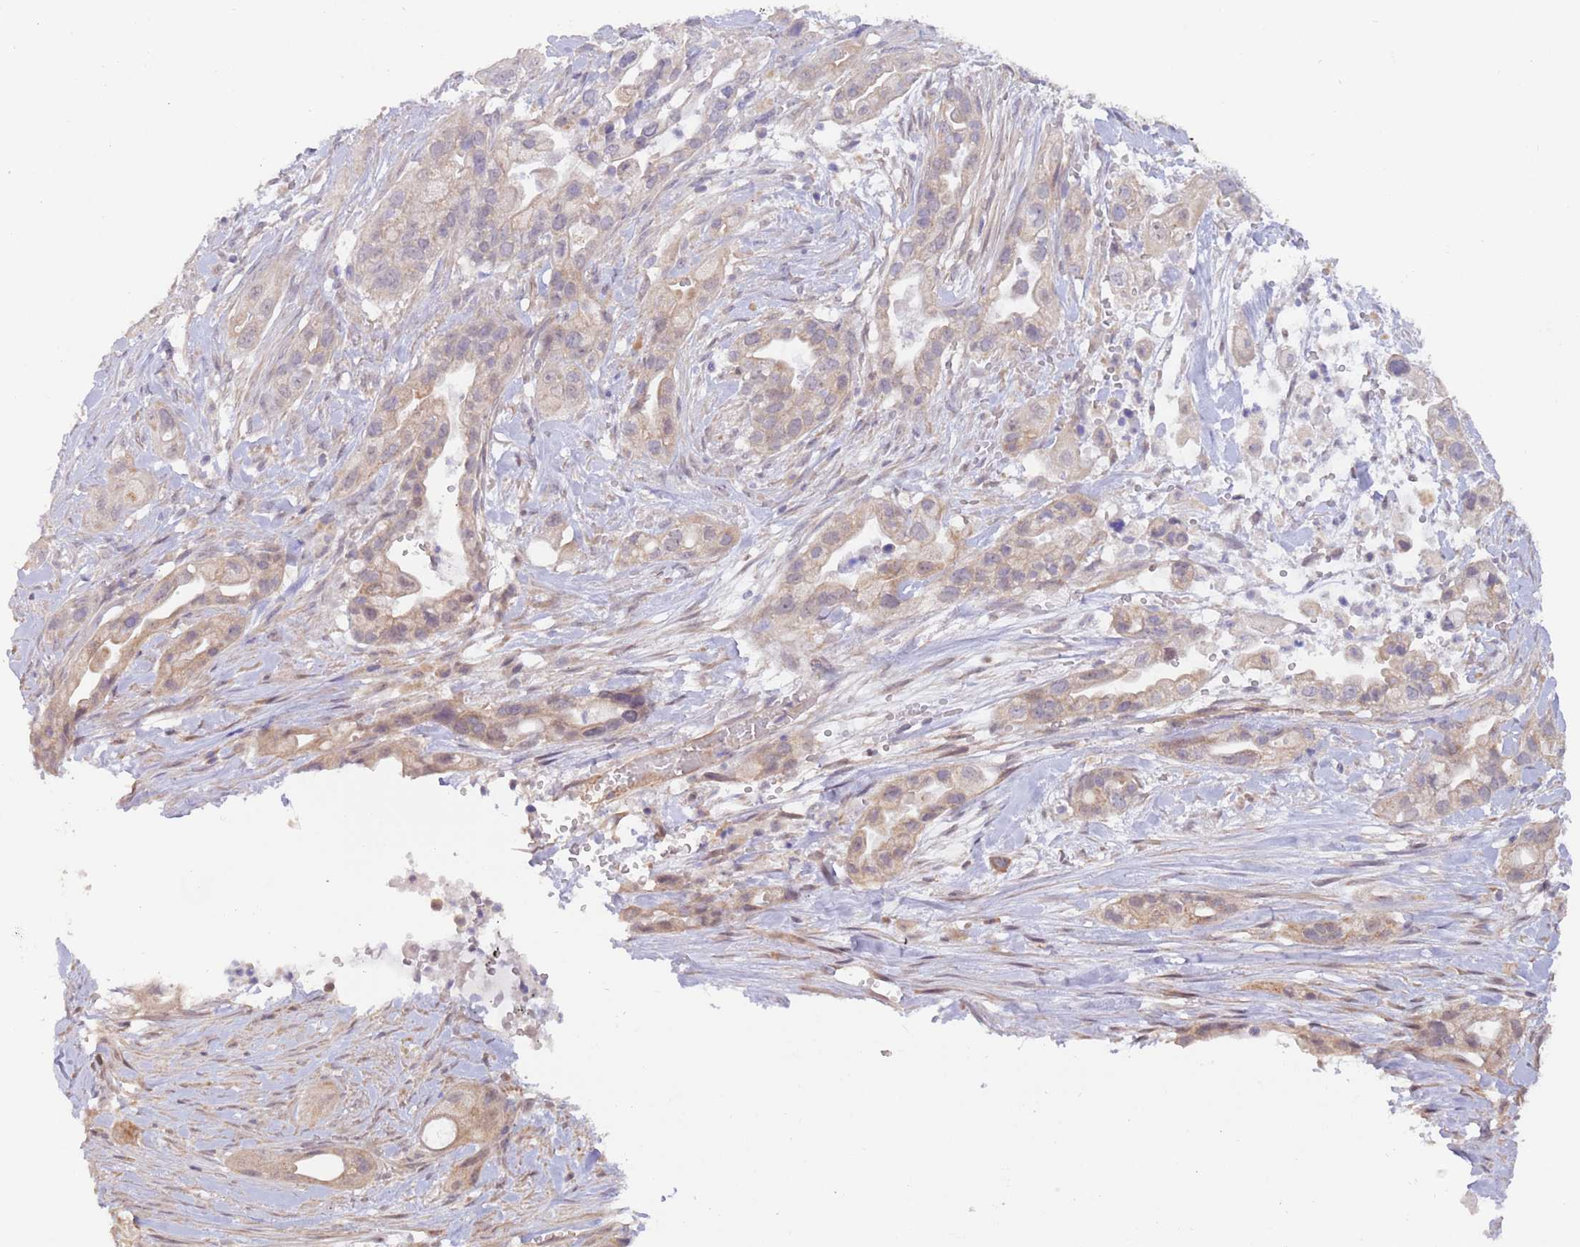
{"staining": {"intensity": "moderate", "quantity": "<25%", "location": "cytoplasmic/membranous"}, "tissue": "pancreatic cancer", "cell_type": "Tumor cells", "image_type": "cancer", "snomed": [{"axis": "morphology", "description": "Adenocarcinoma, NOS"}, {"axis": "topography", "description": "Pancreas"}], "caption": "Pancreatic cancer stained for a protein (brown) shows moderate cytoplasmic/membranous positive positivity in approximately <25% of tumor cells.", "gene": "UQCC3", "patient": {"sex": "male", "age": 44}}